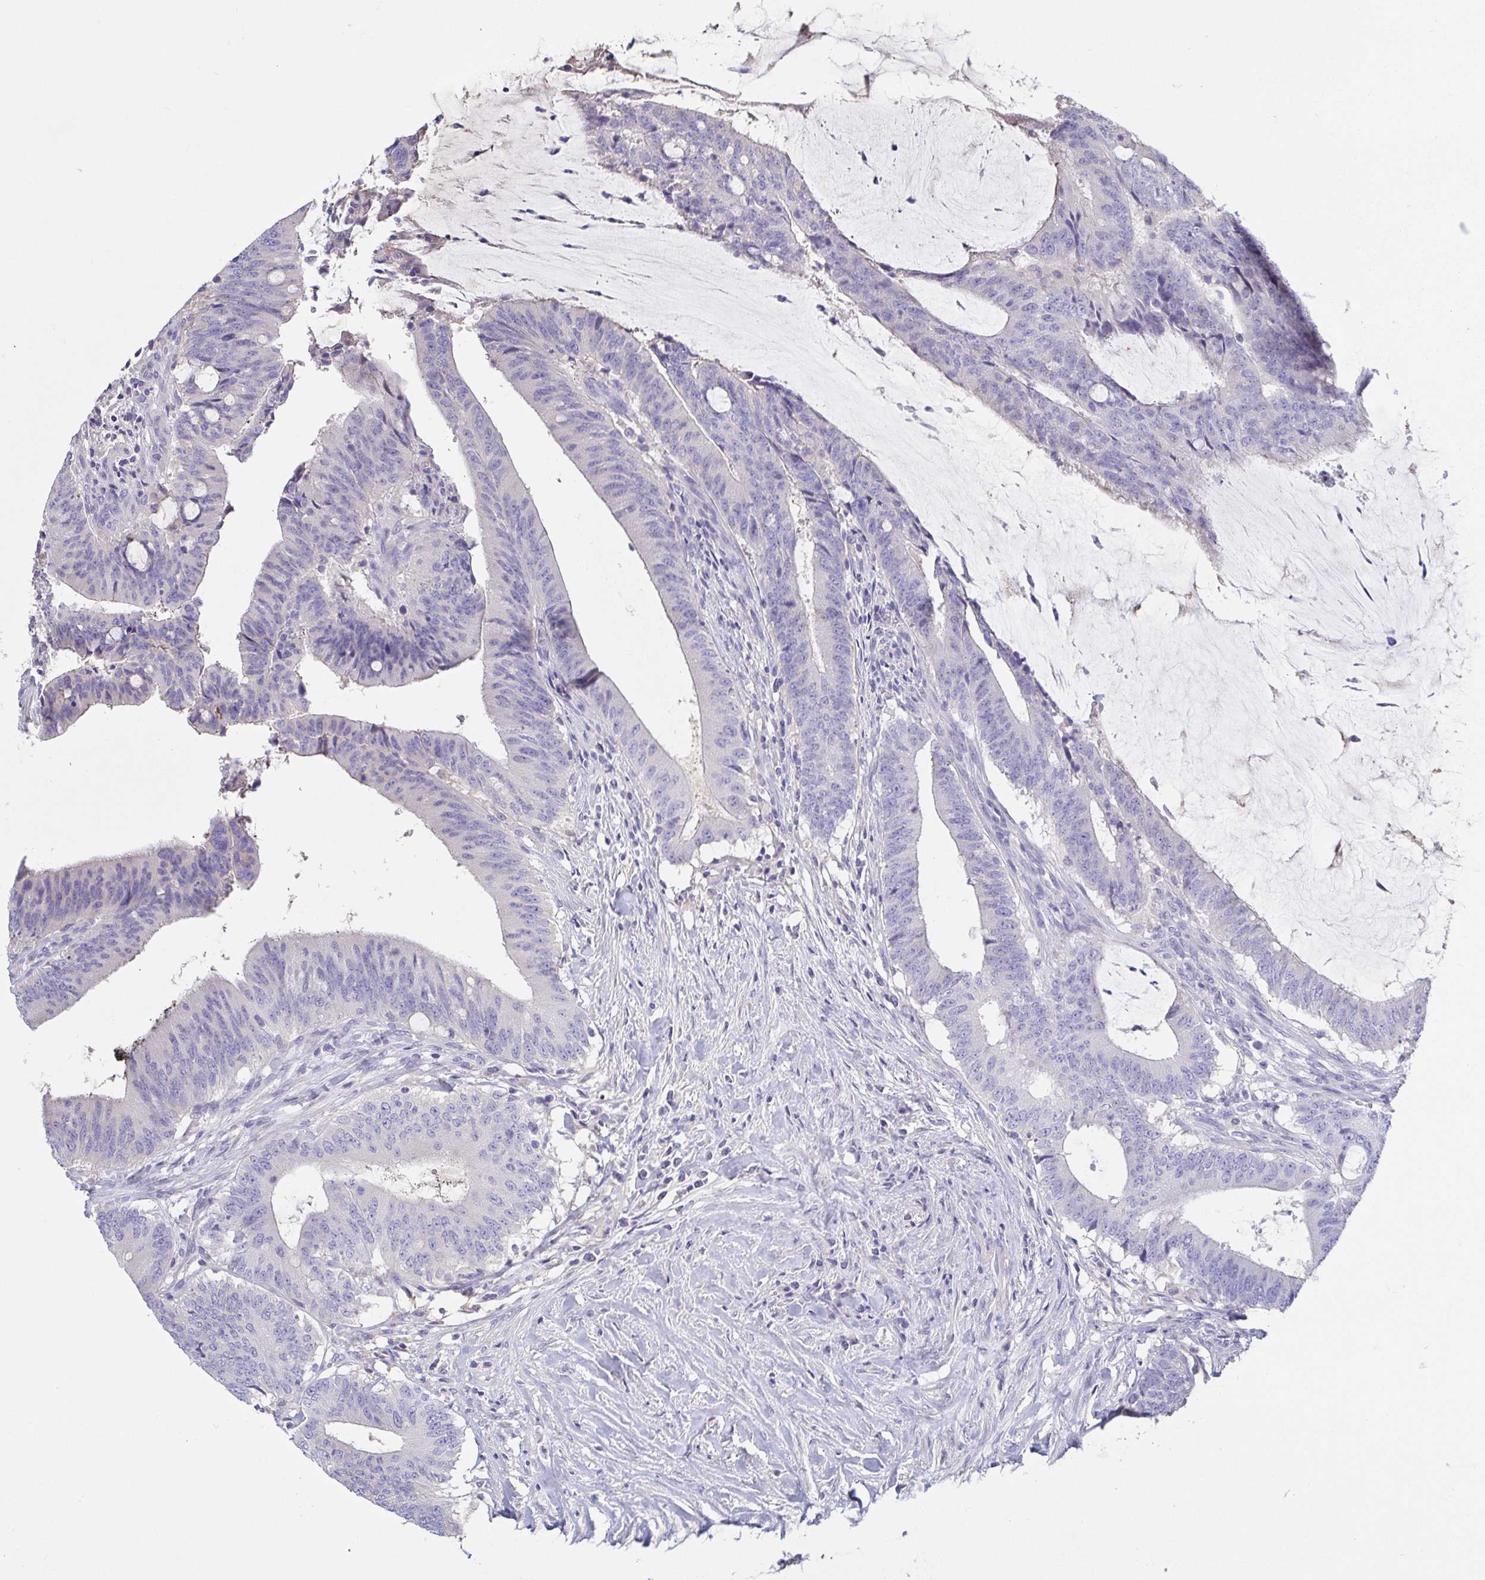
{"staining": {"intensity": "negative", "quantity": "none", "location": "none"}, "tissue": "colorectal cancer", "cell_type": "Tumor cells", "image_type": "cancer", "snomed": [{"axis": "morphology", "description": "Adenocarcinoma, NOS"}, {"axis": "topography", "description": "Colon"}], "caption": "IHC of human colorectal cancer (adenocarcinoma) demonstrates no positivity in tumor cells.", "gene": "TREH", "patient": {"sex": "female", "age": 43}}